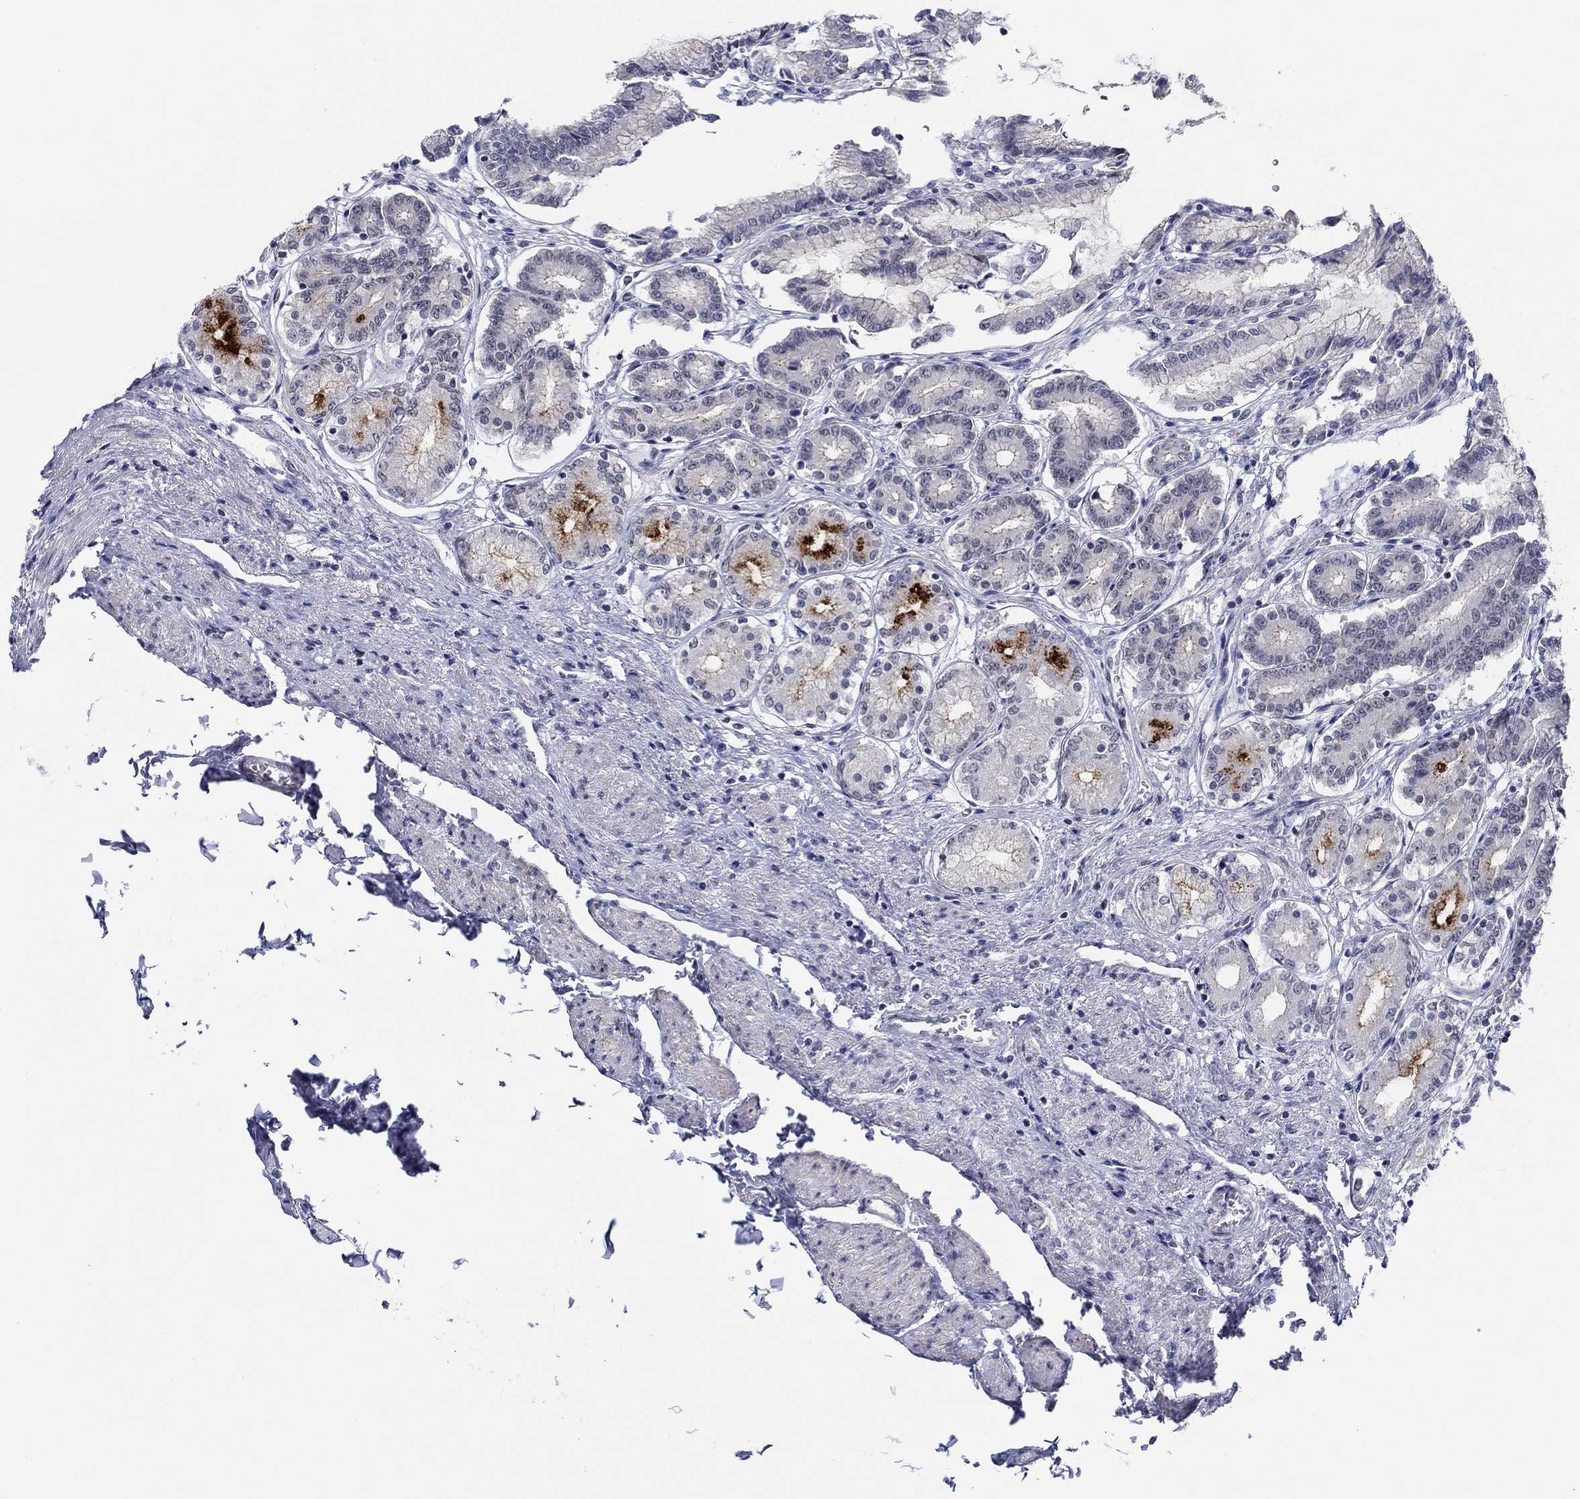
{"staining": {"intensity": "strong", "quantity": "<25%", "location": "cytoplasmic/membranous"}, "tissue": "stomach", "cell_type": "Glandular cells", "image_type": "normal", "snomed": [{"axis": "morphology", "description": "Normal tissue, NOS"}, {"axis": "topography", "description": "Stomach"}], "caption": "Stomach stained with a brown dye demonstrates strong cytoplasmic/membranous positive expression in approximately <25% of glandular cells.", "gene": "SLC34A1", "patient": {"sex": "female", "age": 65}}